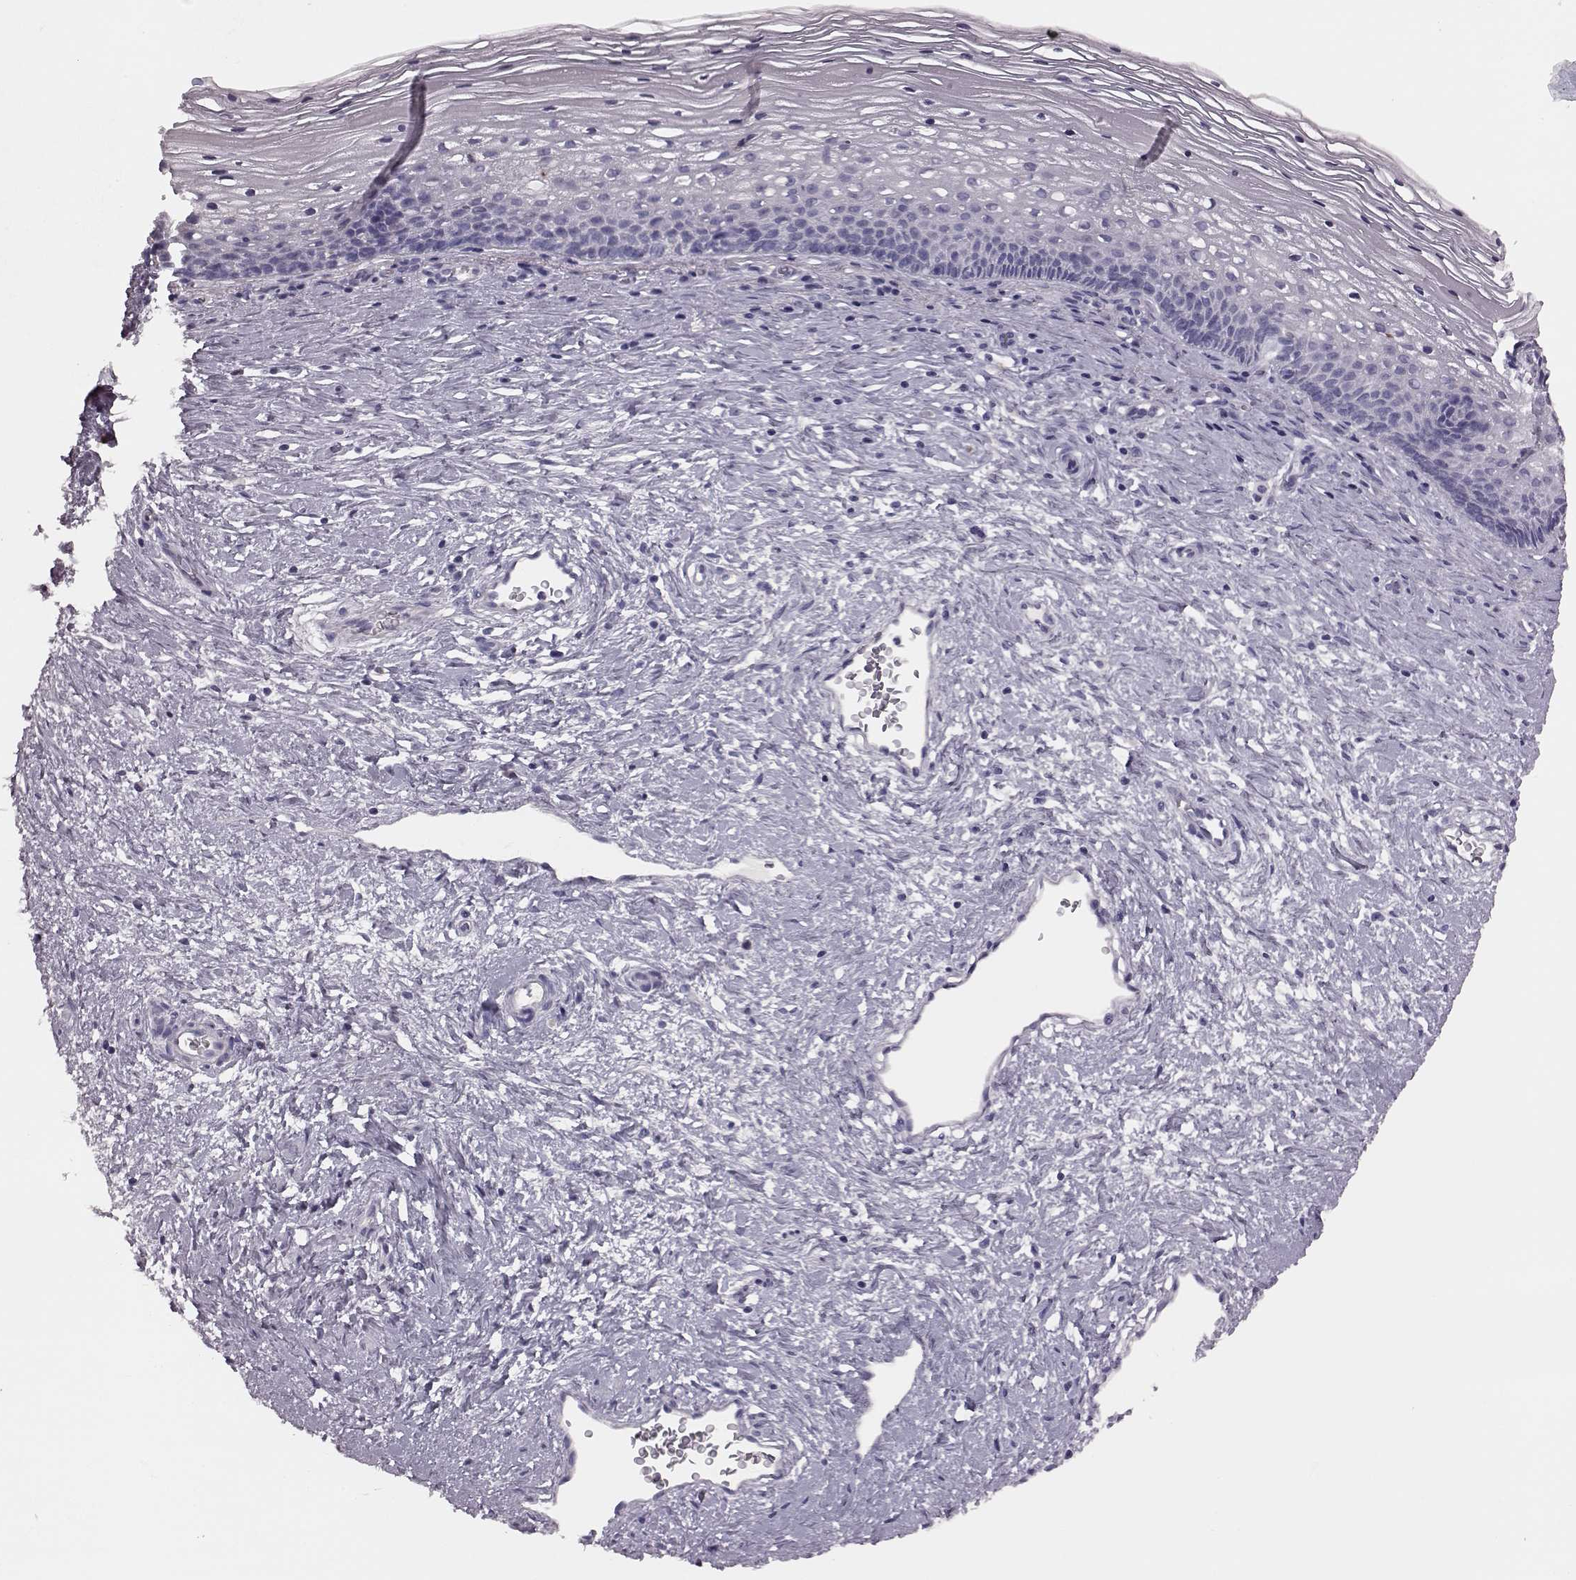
{"staining": {"intensity": "negative", "quantity": "none", "location": "none"}, "tissue": "cervix", "cell_type": "Glandular cells", "image_type": "normal", "snomed": [{"axis": "morphology", "description": "Normal tissue, NOS"}, {"axis": "topography", "description": "Cervix"}], "caption": "An image of cervix stained for a protein shows no brown staining in glandular cells. Brightfield microscopy of immunohistochemistry (IHC) stained with DAB (3,3'-diaminobenzidine) (brown) and hematoxylin (blue), captured at high magnification.", "gene": "SNTG1", "patient": {"sex": "female", "age": 34}}